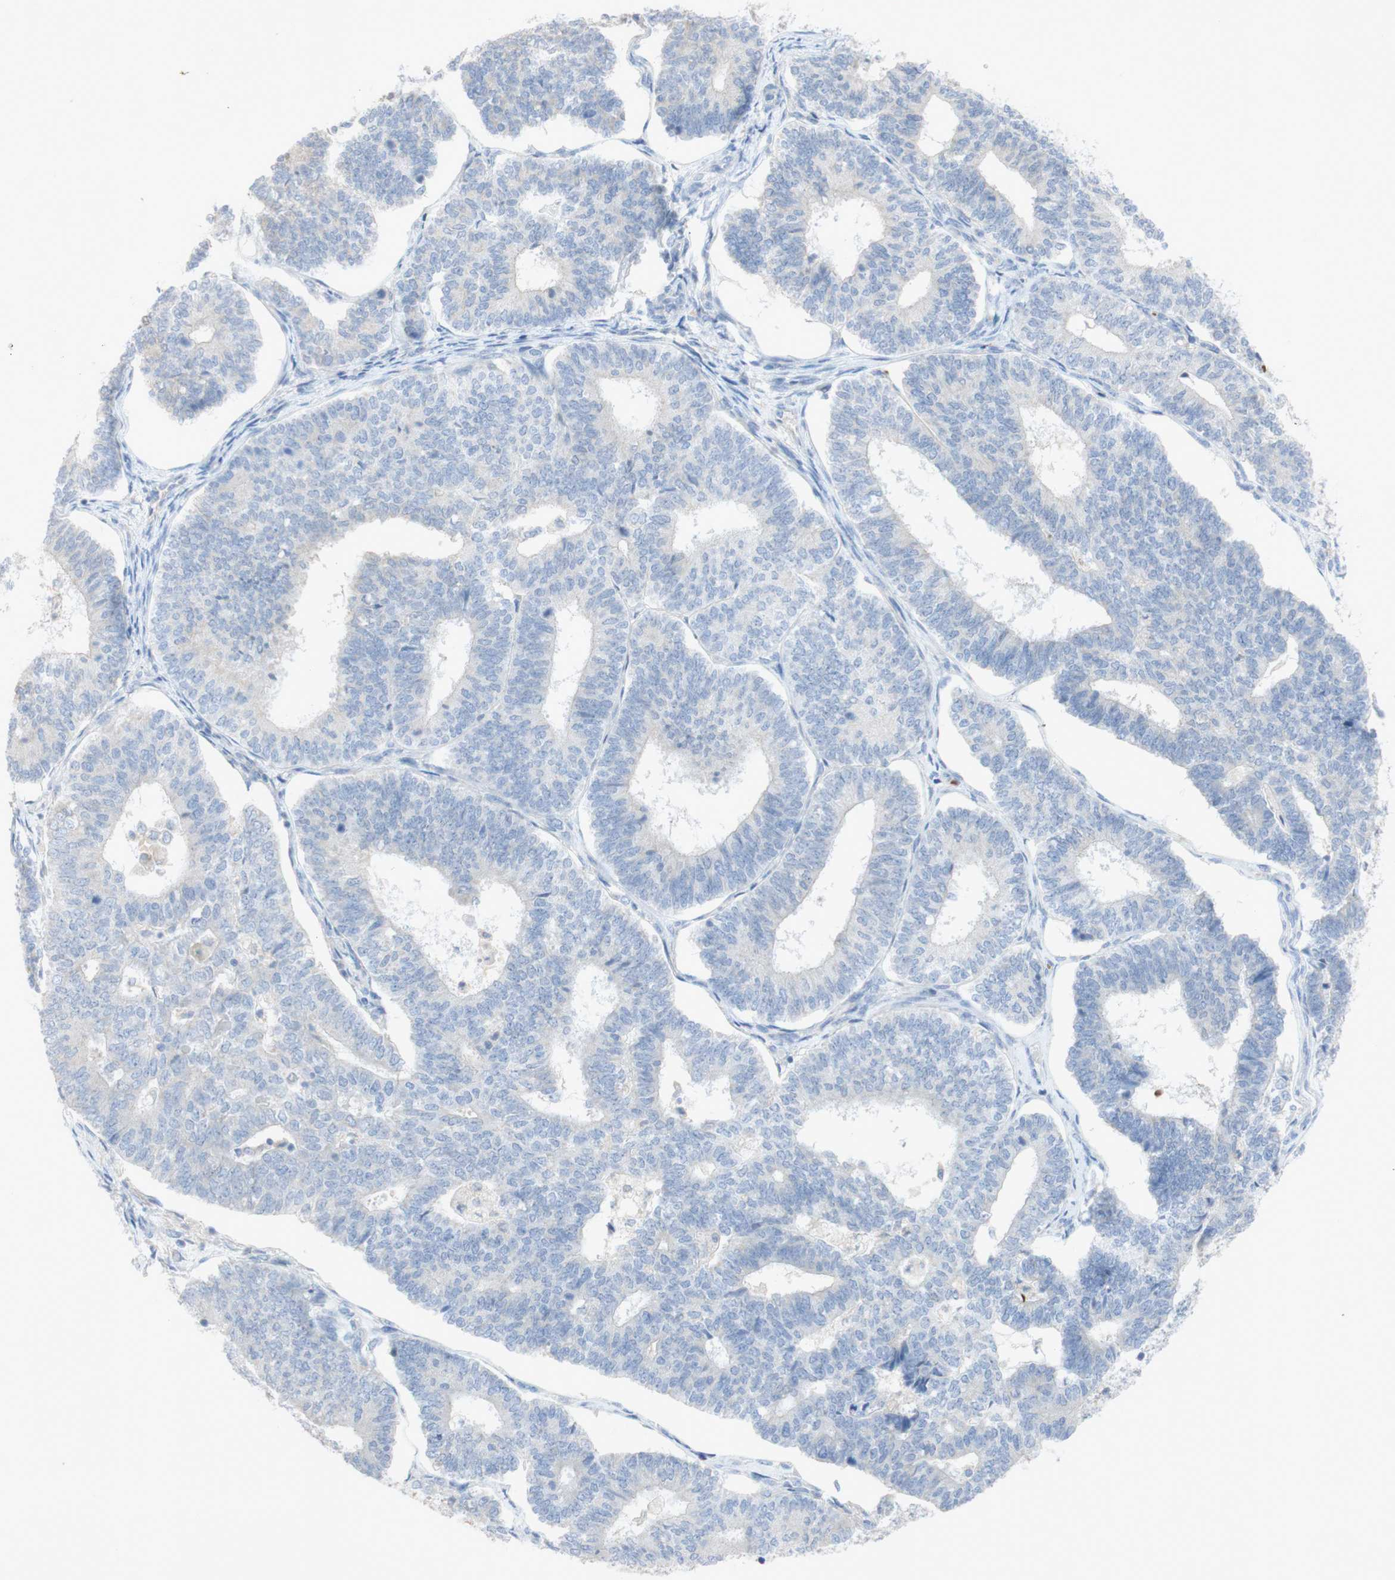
{"staining": {"intensity": "negative", "quantity": "none", "location": "none"}, "tissue": "endometrial cancer", "cell_type": "Tumor cells", "image_type": "cancer", "snomed": [{"axis": "morphology", "description": "Adenocarcinoma, NOS"}, {"axis": "topography", "description": "Endometrium"}], "caption": "A high-resolution histopathology image shows immunohistochemistry staining of adenocarcinoma (endometrial), which demonstrates no significant positivity in tumor cells.", "gene": "EPO", "patient": {"sex": "female", "age": 70}}